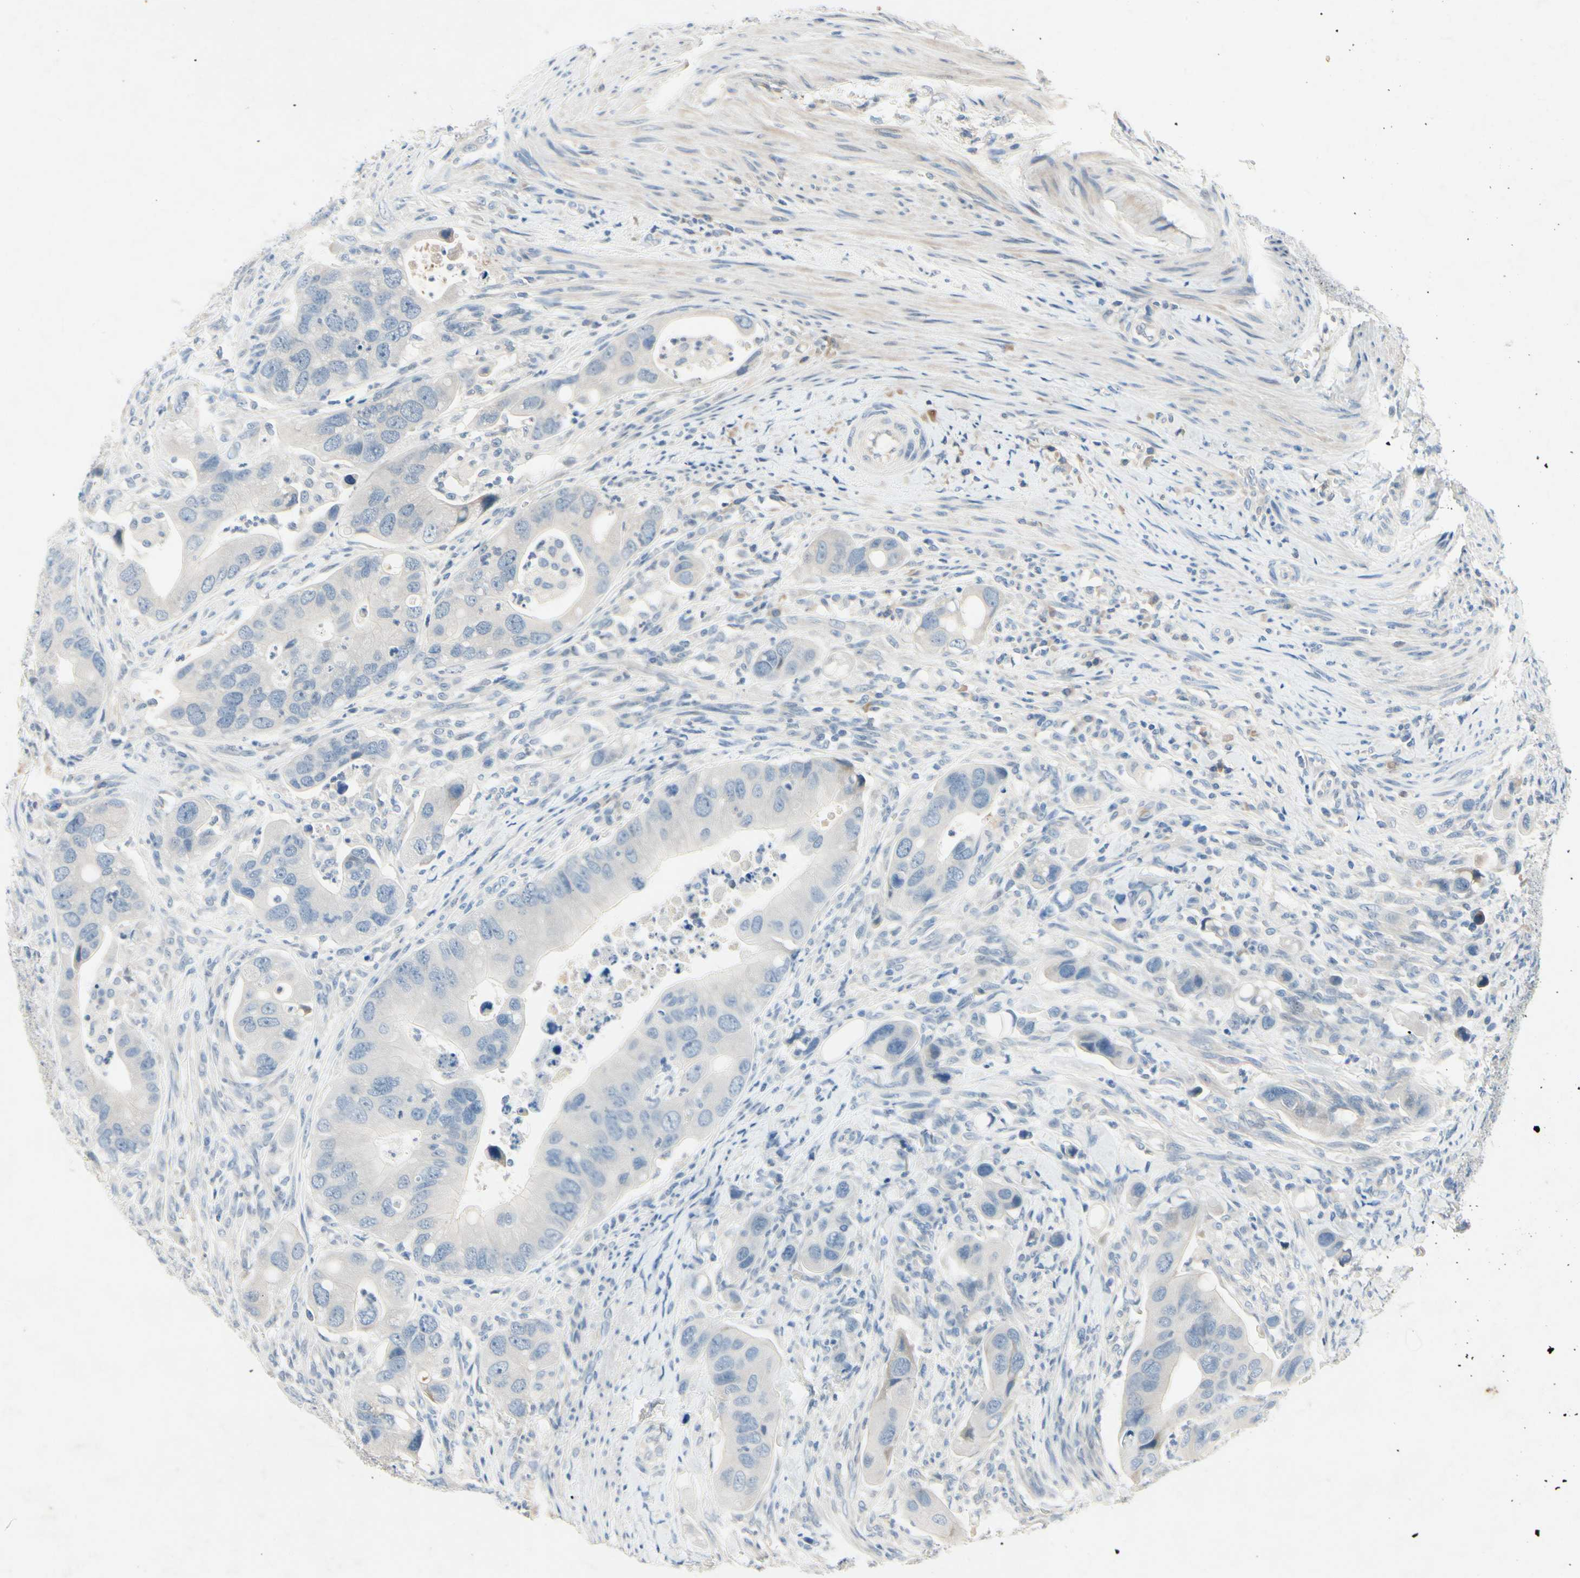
{"staining": {"intensity": "negative", "quantity": "none", "location": "none"}, "tissue": "colorectal cancer", "cell_type": "Tumor cells", "image_type": "cancer", "snomed": [{"axis": "morphology", "description": "Adenocarcinoma, NOS"}, {"axis": "topography", "description": "Rectum"}], "caption": "The image demonstrates no staining of tumor cells in colorectal cancer. Brightfield microscopy of immunohistochemistry stained with DAB (brown) and hematoxylin (blue), captured at high magnification.", "gene": "DPY19L3", "patient": {"sex": "female", "age": 57}}